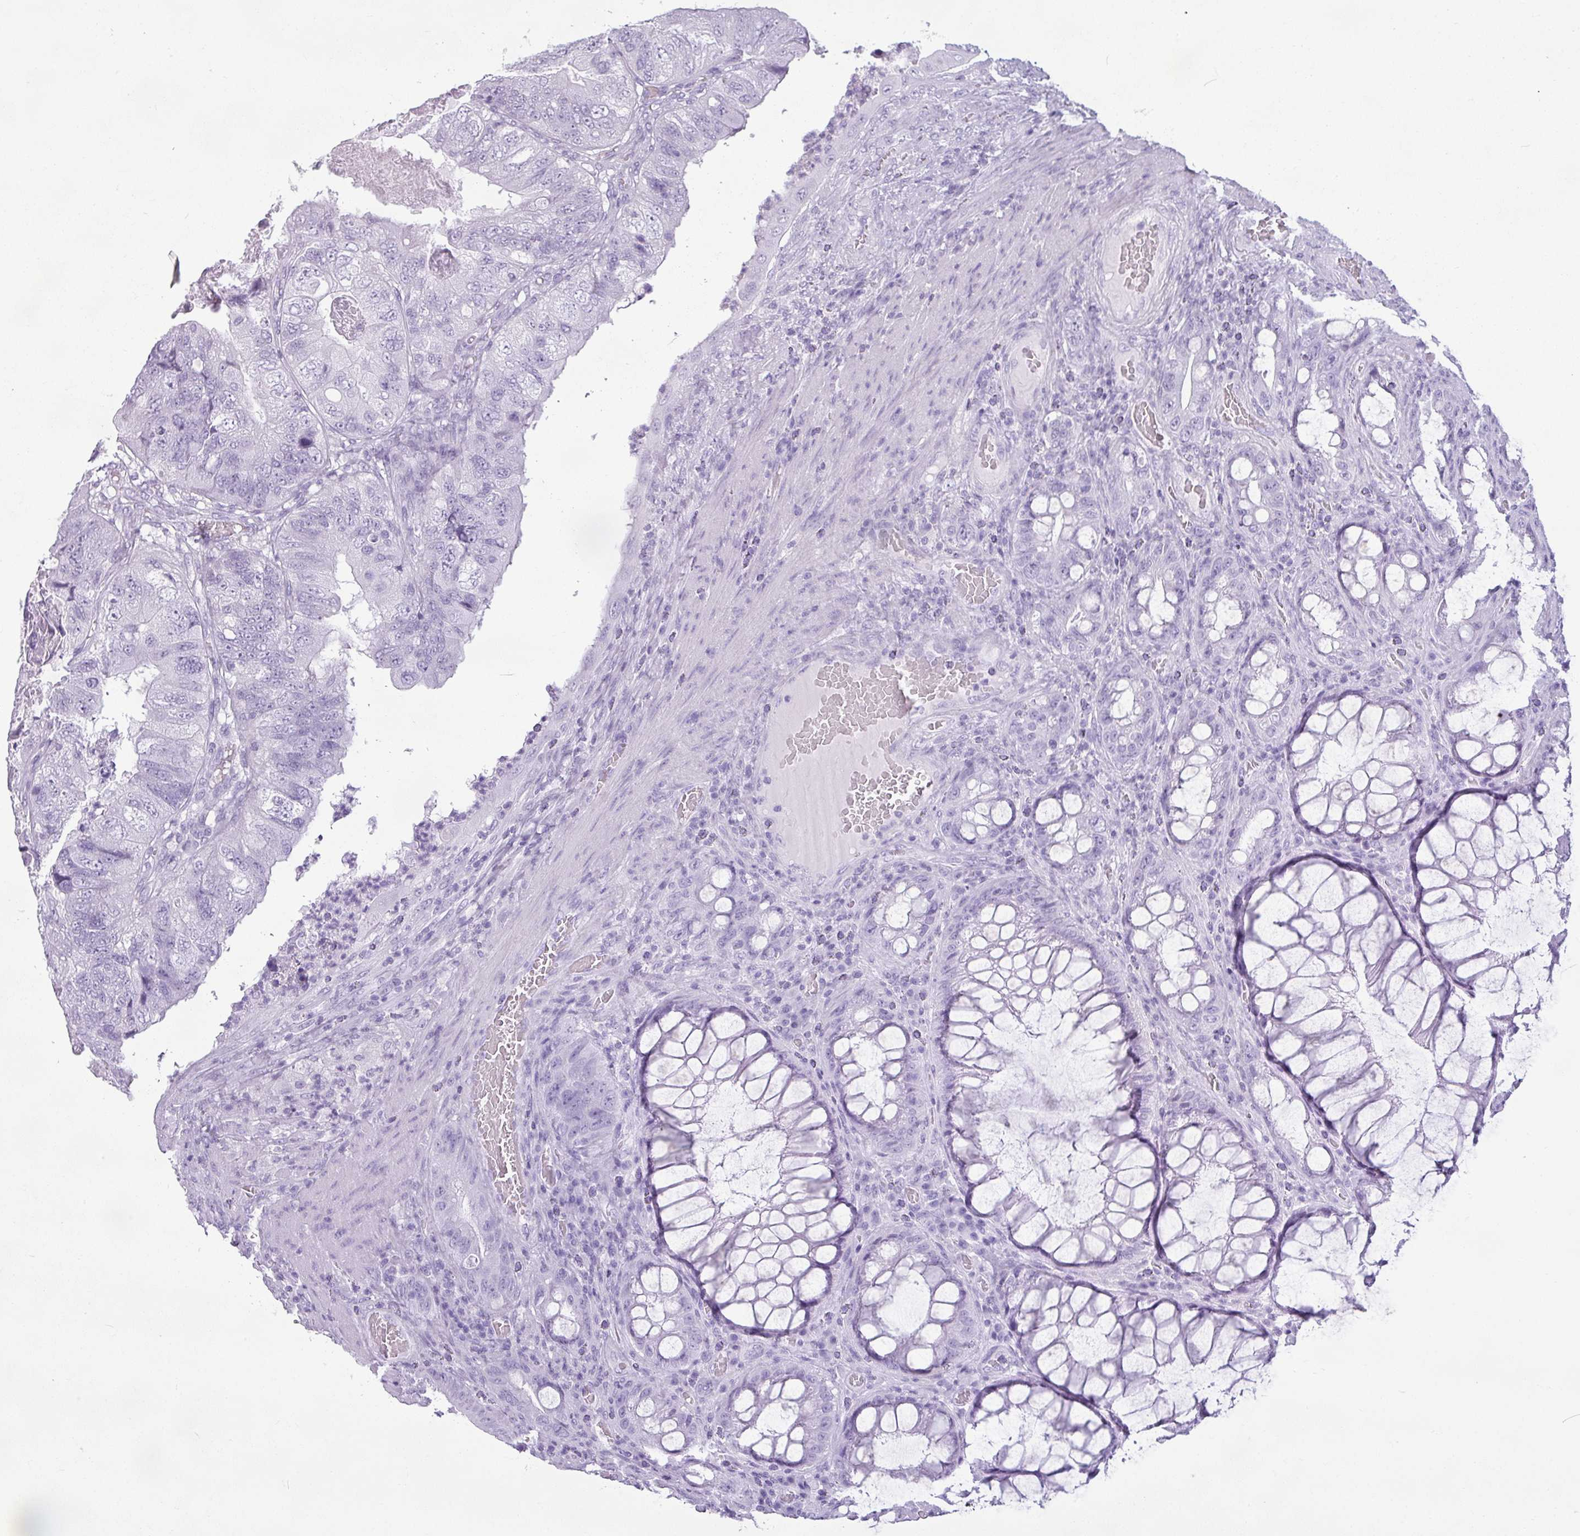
{"staining": {"intensity": "negative", "quantity": "none", "location": "none"}, "tissue": "colorectal cancer", "cell_type": "Tumor cells", "image_type": "cancer", "snomed": [{"axis": "morphology", "description": "Adenocarcinoma, NOS"}, {"axis": "topography", "description": "Rectum"}], "caption": "High power microscopy histopathology image of an IHC histopathology image of colorectal cancer (adenocarcinoma), revealing no significant staining in tumor cells.", "gene": "AMY1B", "patient": {"sex": "male", "age": 63}}